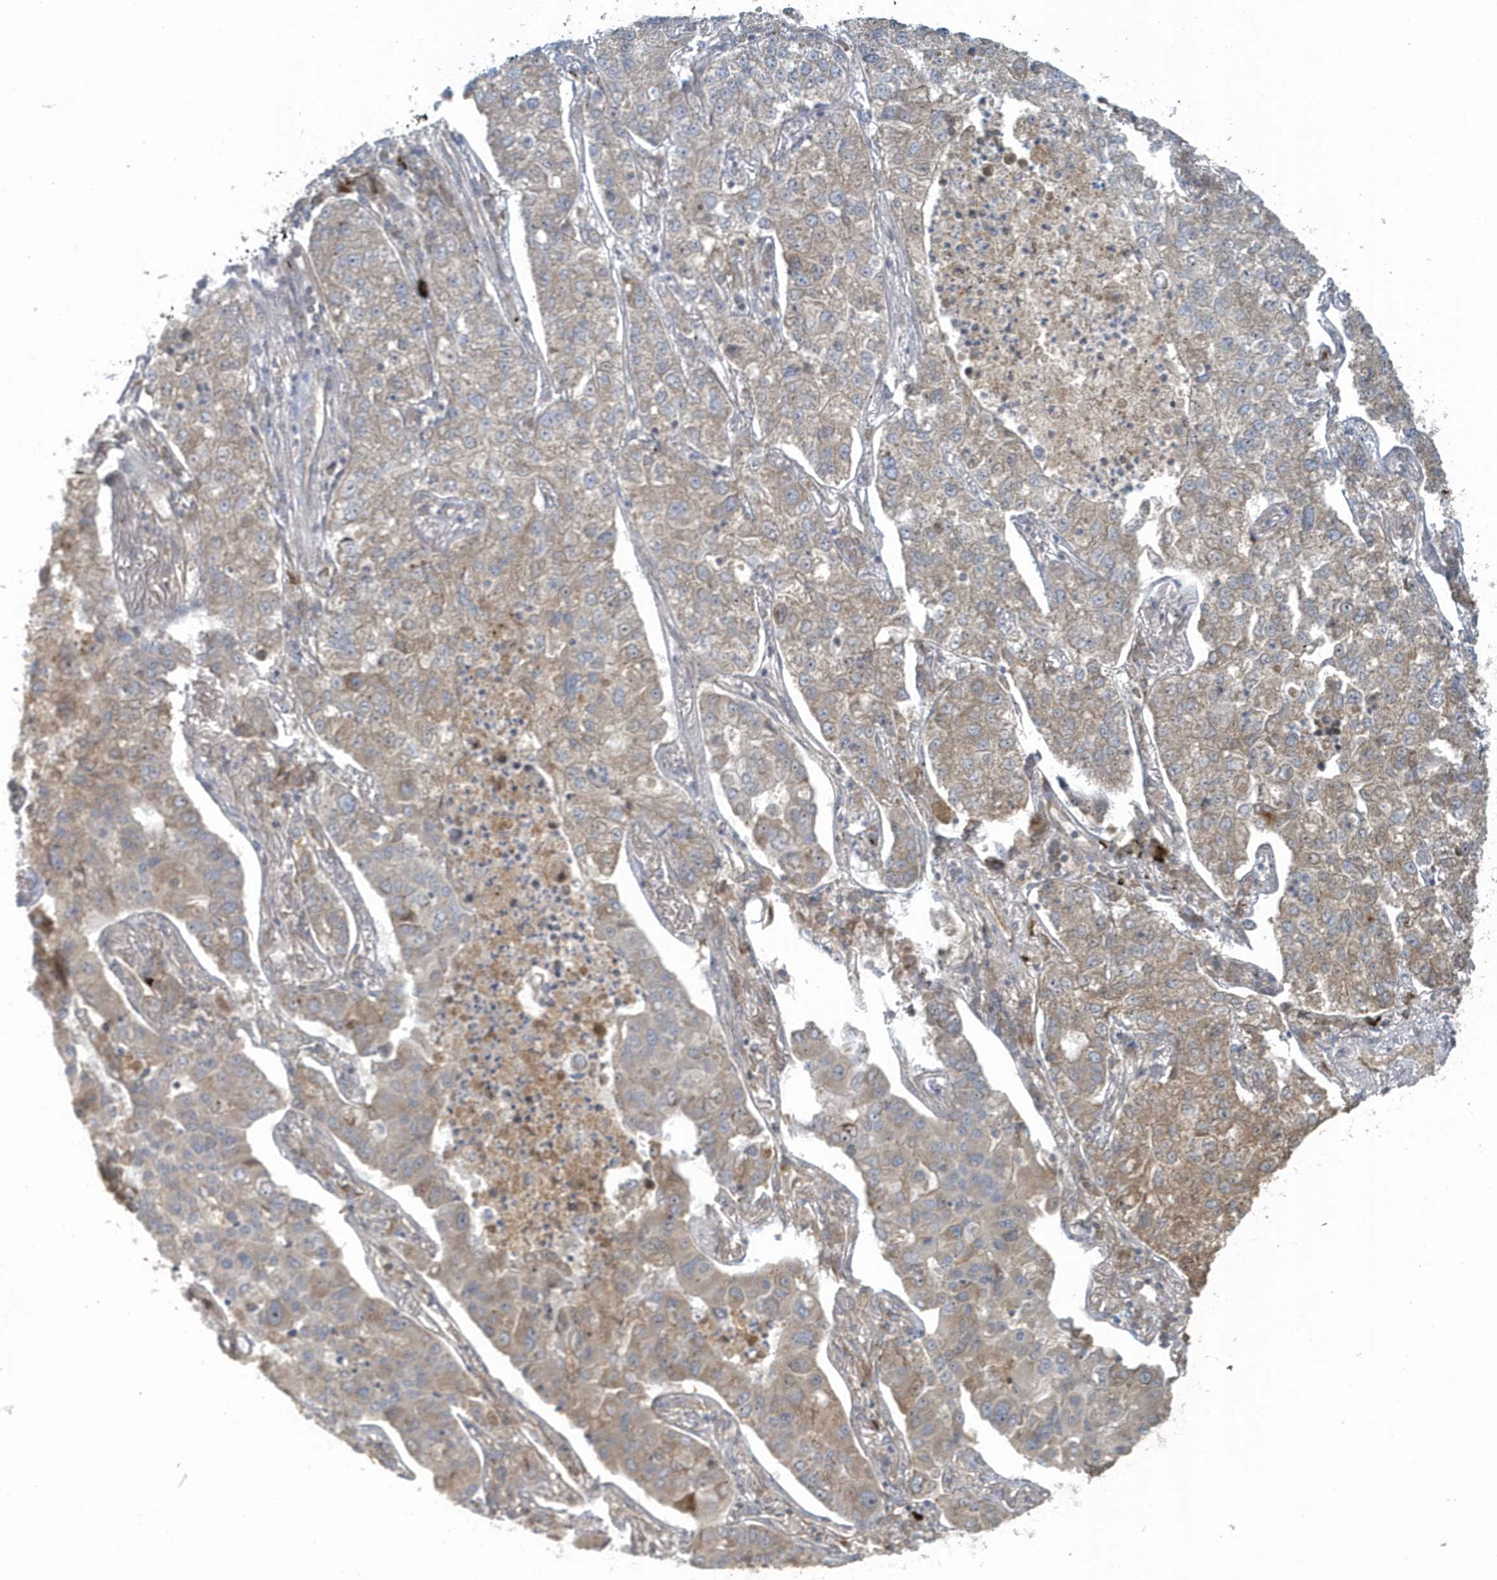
{"staining": {"intensity": "moderate", "quantity": "25%-75%", "location": "cytoplasmic/membranous"}, "tissue": "lung cancer", "cell_type": "Tumor cells", "image_type": "cancer", "snomed": [{"axis": "morphology", "description": "Adenocarcinoma, NOS"}, {"axis": "topography", "description": "Lung"}], "caption": "There is medium levels of moderate cytoplasmic/membranous staining in tumor cells of lung cancer (adenocarcinoma), as demonstrated by immunohistochemical staining (brown color).", "gene": "STIM2", "patient": {"sex": "male", "age": 49}}